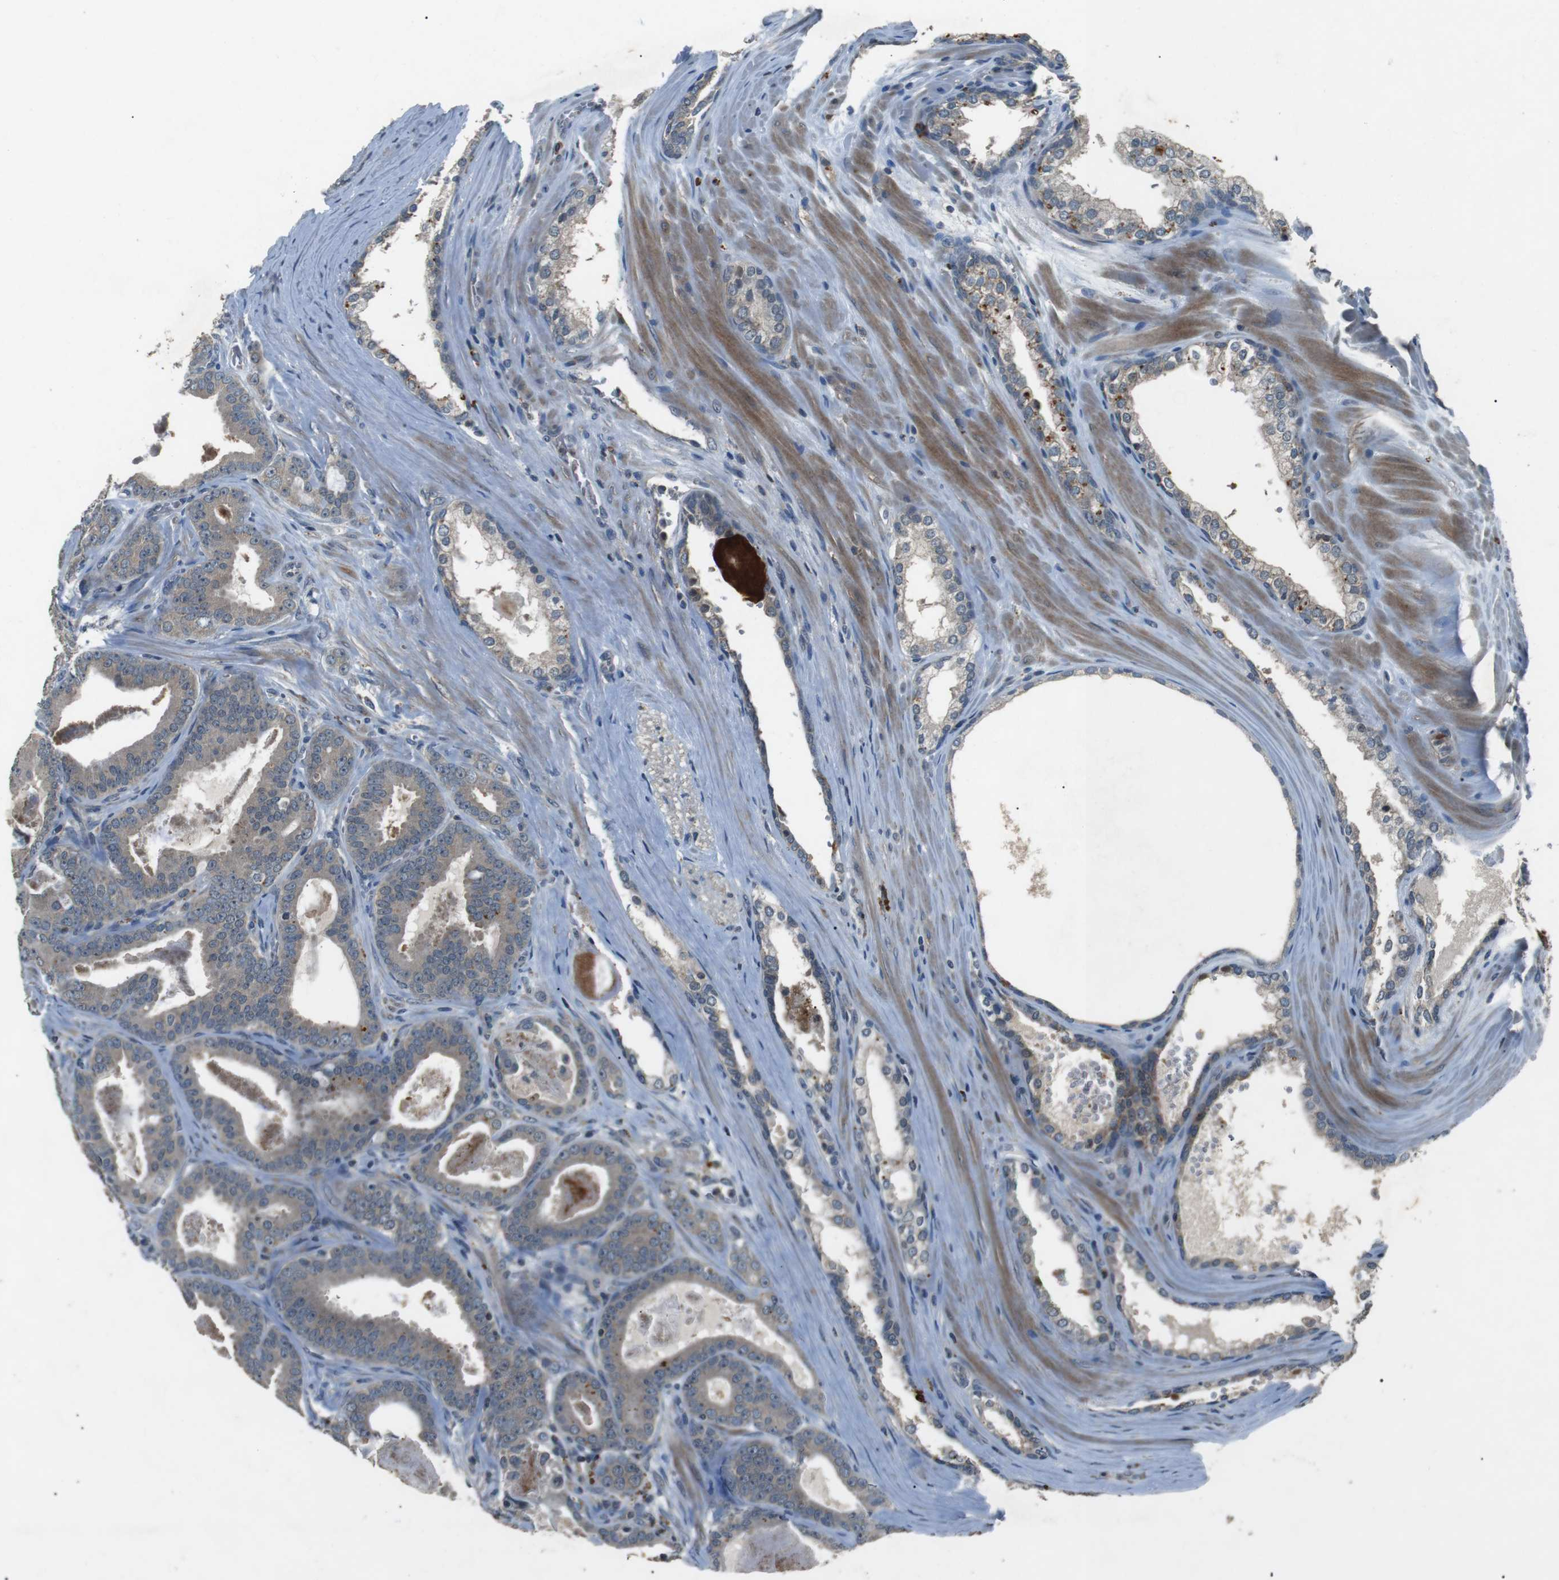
{"staining": {"intensity": "weak", "quantity": "<25%", "location": "cytoplasmic/membranous"}, "tissue": "prostate cancer", "cell_type": "Tumor cells", "image_type": "cancer", "snomed": [{"axis": "morphology", "description": "Adenocarcinoma, High grade"}, {"axis": "topography", "description": "Prostate"}], "caption": "Prostate cancer stained for a protein using immunohistochemistry (IHC) exhibits no expression tumor cells.", "gene": "NEK7", "patient": {"sex": "male", "age": 60}}